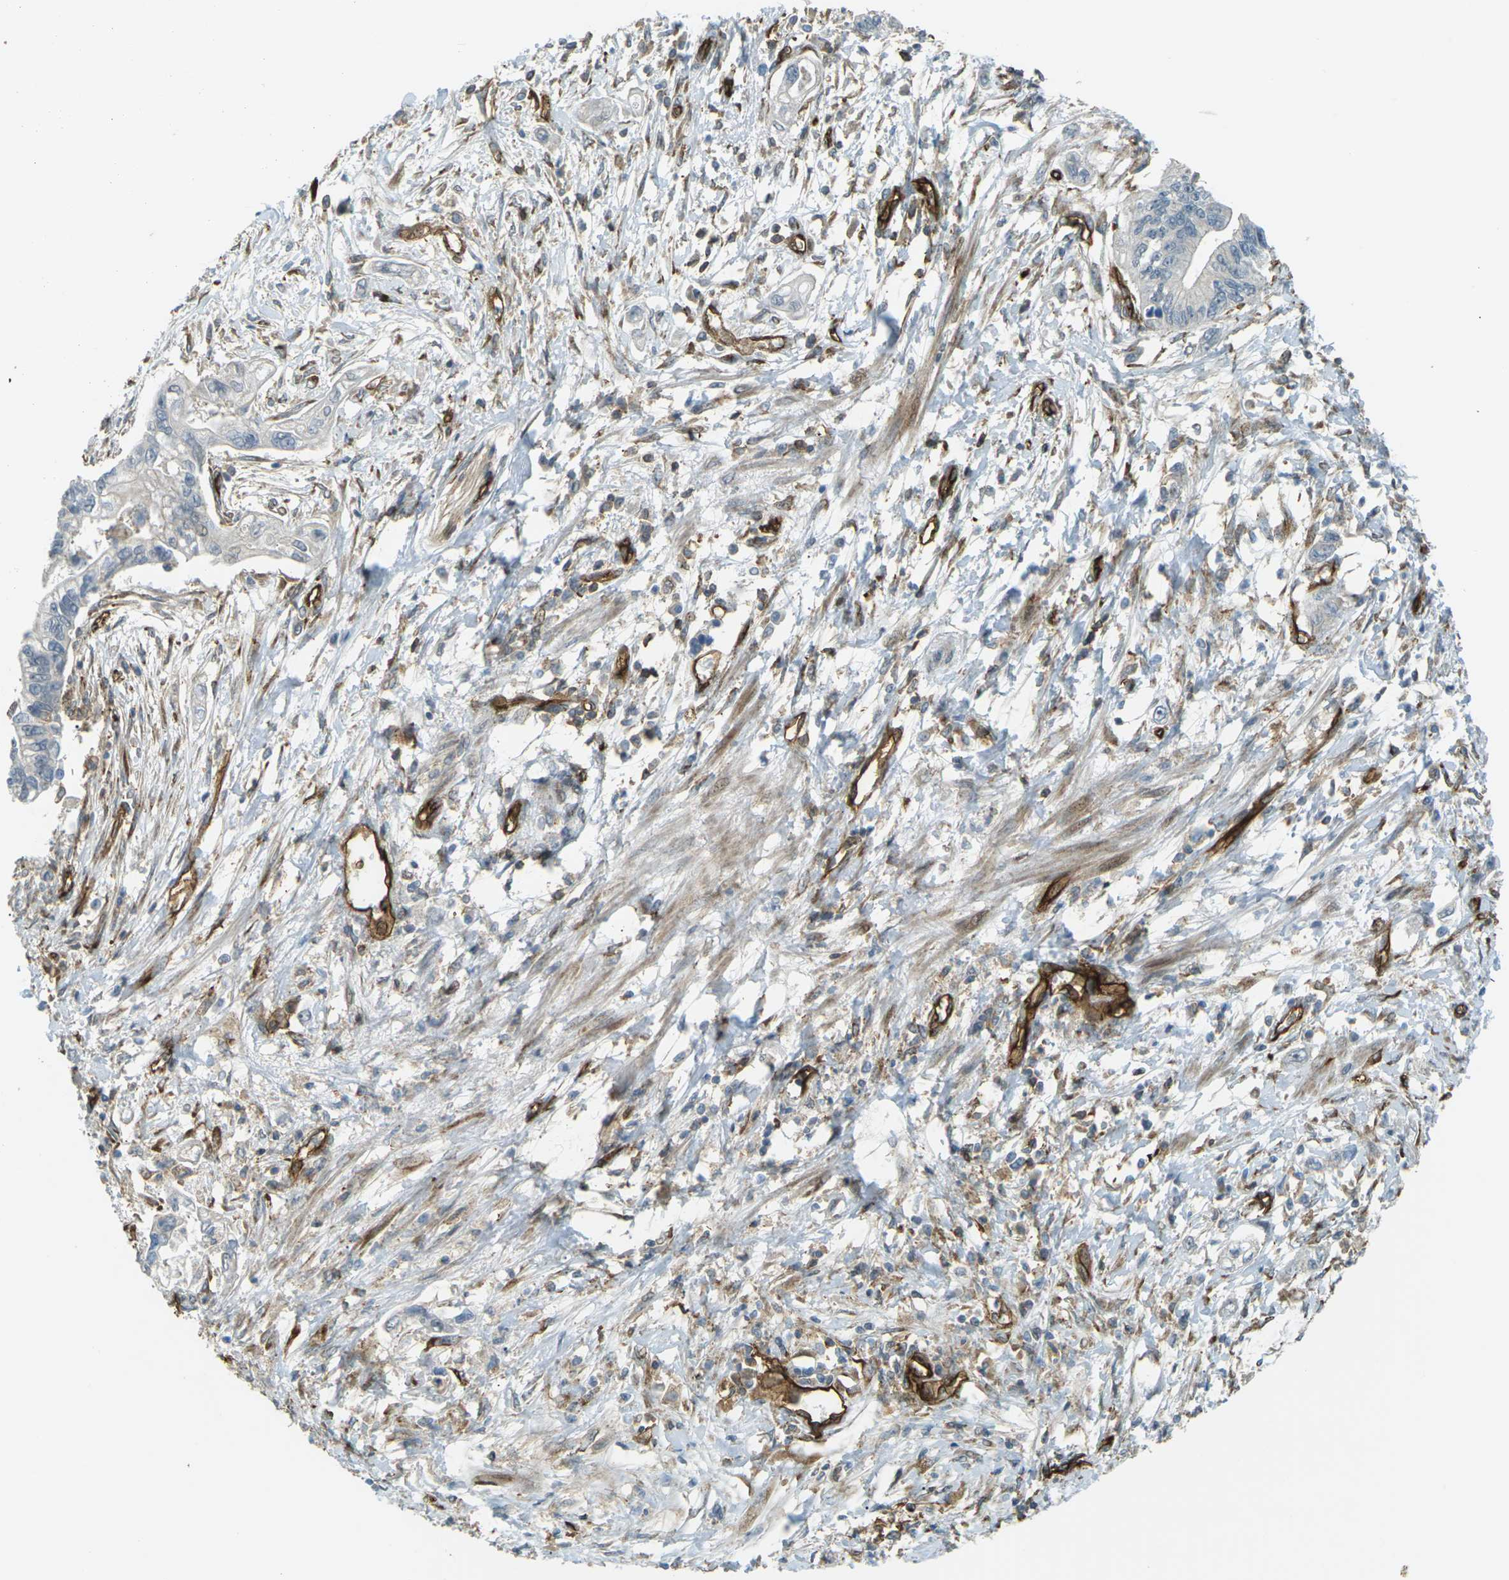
{"staining": {"intensity": "negative", "quantity": "none", "location": "none"}, "tissue": "pancreatic cancer", "cell_type": "Tumor cells", "image_type": "cancer", "snomed": [{"axis": "morphology", "description": "Adenocarcinoma, NOS"}, {"axis": "topography", "description": "Pancreas"}], "caption": "A histopathology image of adenocarcinoma (pancreatic) stained for a protein reveals no brown staining in tumor cells.", "gene": "S1PR1", "patient": {"sex": "male", "age": 56}}